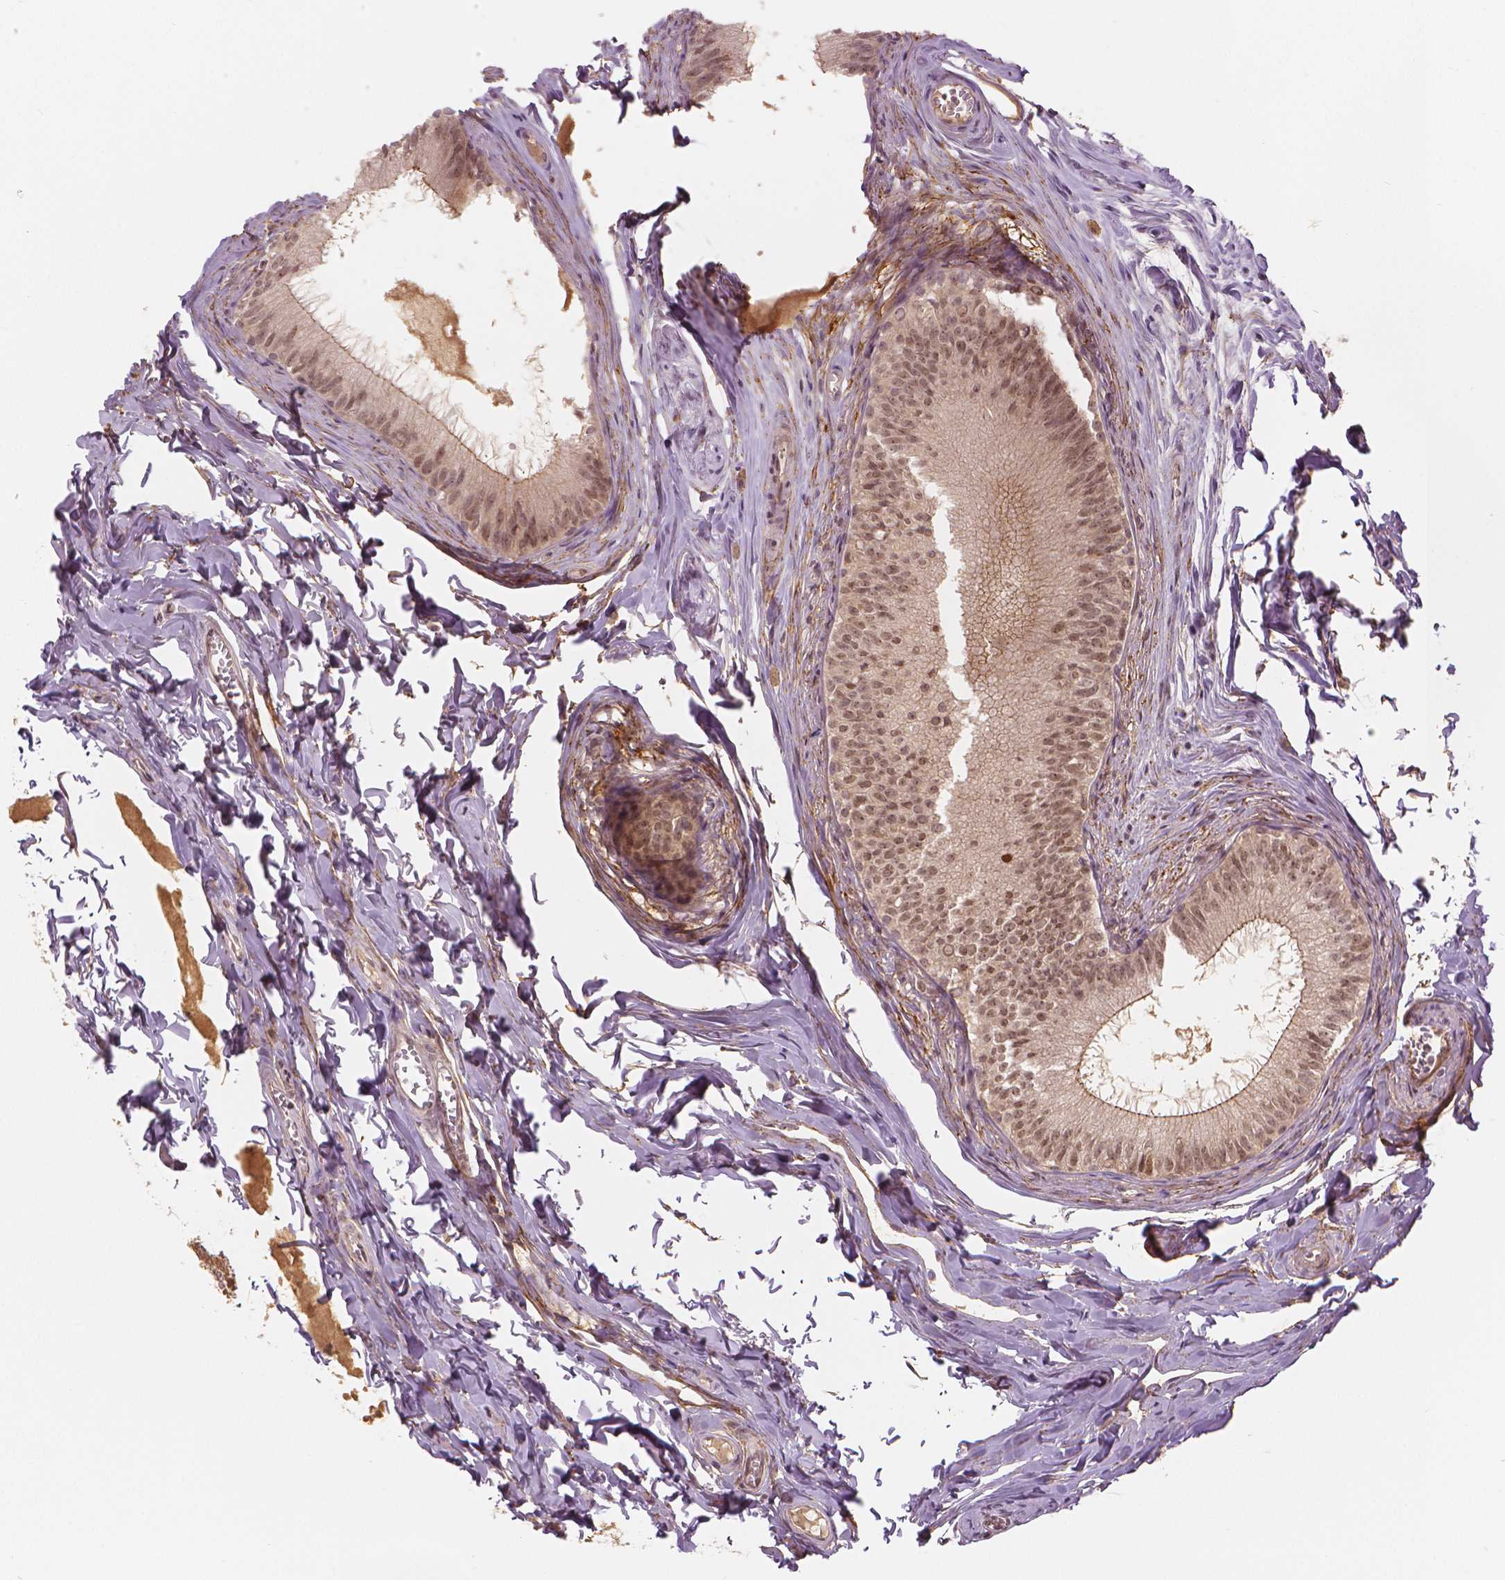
{"staining": {"intensity": "moderate", "quantity": "25%-75%", "location": "cytoplasmic/membranous,nuclear"}, "tissue": "epididymis", "cell_type": "Glandular cells", "image_type": "normal", "snomed": [{"axis": "morphology", "description": "Normal tissue, NOS"}, {"axis": "topography", "description": "Epididymis"}], "caption": "An image of epididymis stained for a protein displays moderate cytoplasmic/membranous,nuclear brown staining in glandular cells.", "gene": "NSD2", "patient": {"sex": "male", "age": 45}}